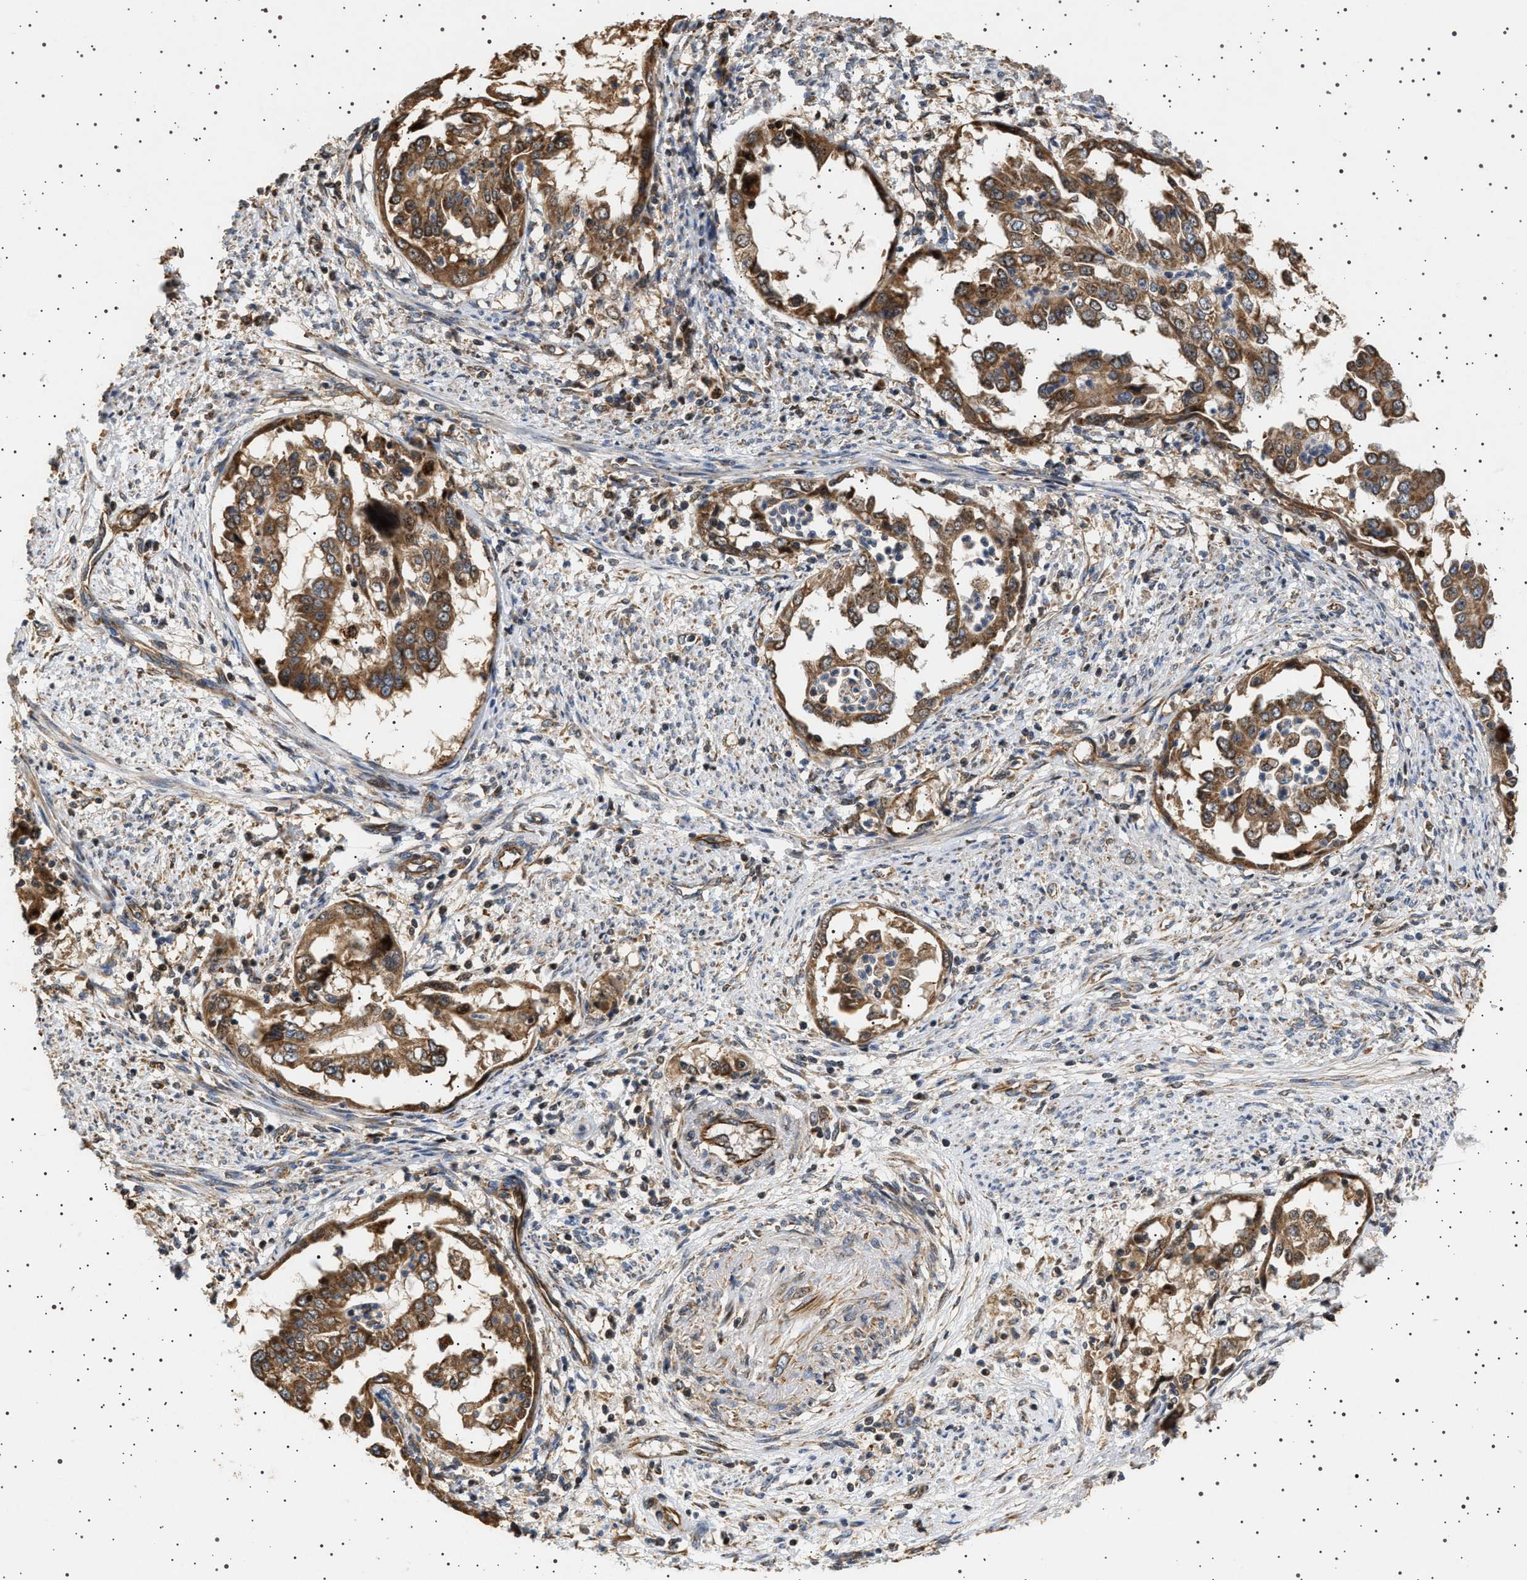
{"staining": {"intensity": "moderate", "quantity": ">75%", "location": "cytoplasmic/membranous"}, "tissue": "endometrial cancer", "cell_type": "Tumor cells", "image_type": "cancer", "snomed": [{"axis": "morphology", "description": "Adenocarcinoma, NOS"}, {"axis": "topography", "description": "Endometrium"}], "caption": "A brown stain labels moderate cytoplasmic/membranous positivity of a protein in endometrial cancer (adenocarcinoma) tumor cells. The staining was performed using DAB, with brown indicating positive protein expression. Nuclei are stained blue with hematoxylin.", "gene": "TRUB2", "patient": {"sex": "female", "age": 85}}